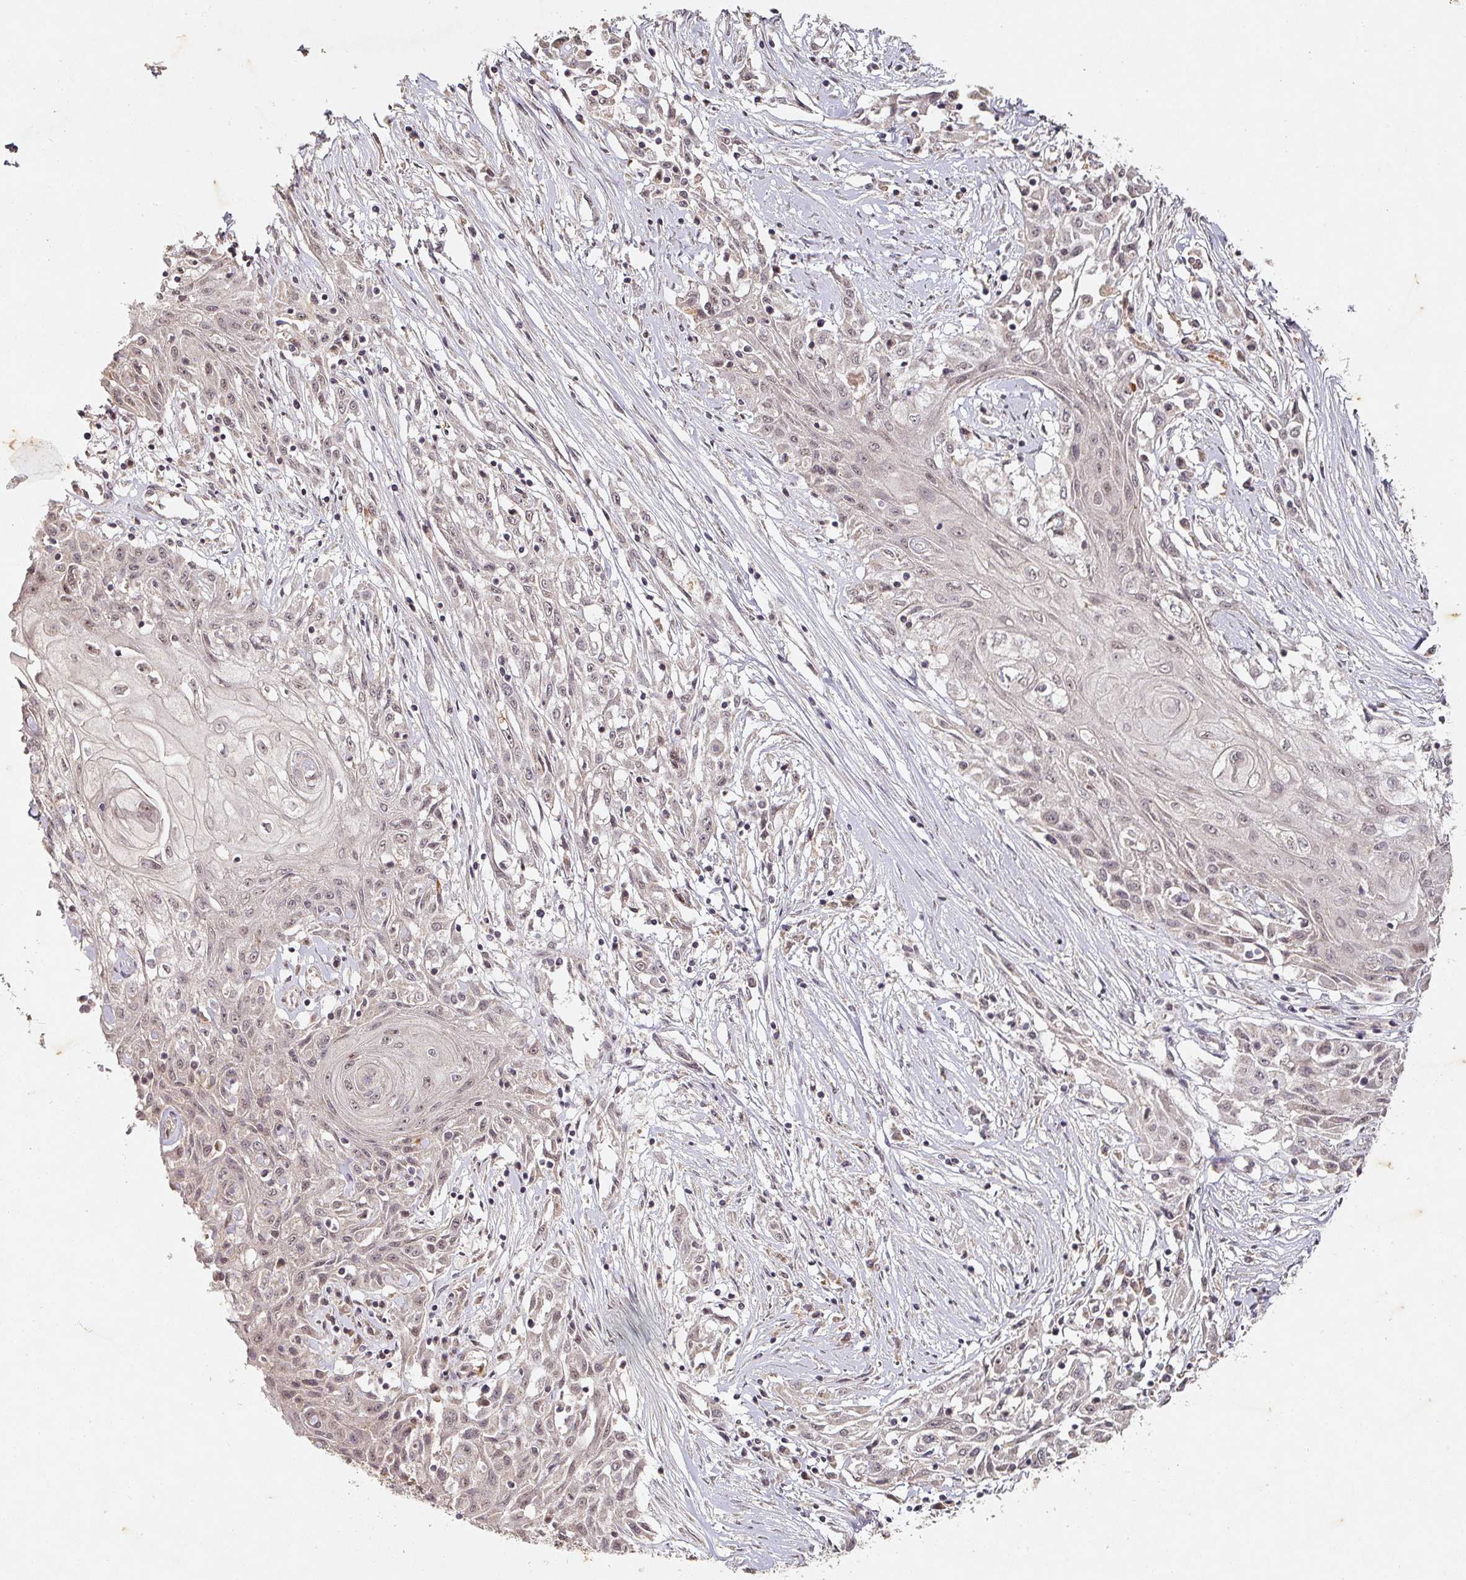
{"staining": {"intensity": "weak", "quantity": "<25%", "location": "nuclear"}, "tissue": "skin cancer", "cell_type": "Tumor cells", "image_type": "cancer", "snomed": [{"axis": "morphology", "description": "Squamous cell carcinoma, NOS"}, {"axis": "morphology", "description": "Squamous cell carcinoma, metastatic, NOS"}, {"axis": "topography", "description": "Skin"}, {"axis": "topography", "description": "Lymph node"}], "caption": "Immunohistochemistry (IHC) of human skin squamous cell carcinoma displays no positivity in tumor cells.", "gene": "CAPN5", "patient": {"sex": "male", "age": 75}}